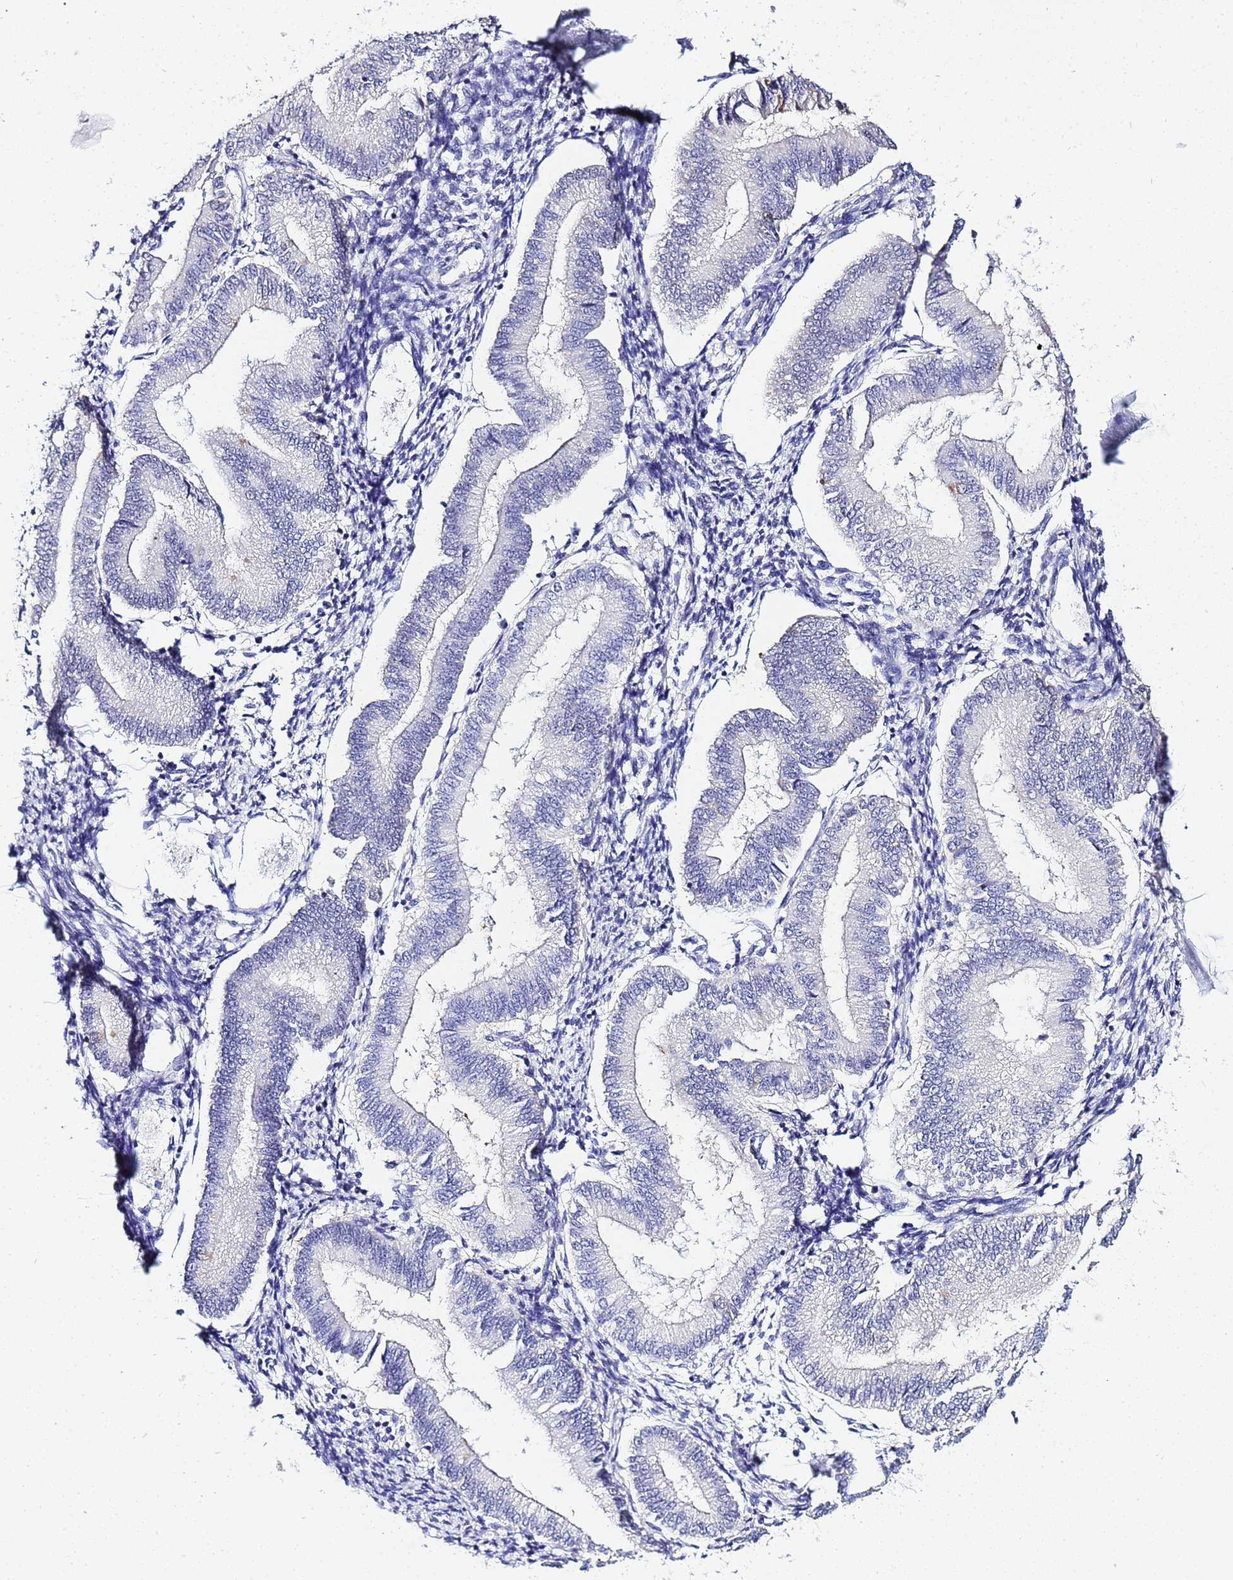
{"staining": {"intensity": "negative", "quantity": "none", "location": "none"}, "tissue": "endometrium", "cell_type": "Cells in endometrial stroma", "image_type": "normal", "snomed": [{"axis": "morphology", "description": "Normal tissue, NOS"}, {"axis": "topography", "description": "Endometrium"}], "caption": "DAB (3,3'-diaminobenzidine) immunohistochemical staining of benign human endometrium exhibits no significant staining in cells in endometrial stroma.", "gene": "ACTL6B", "patient": {"sex": "female", "age": 39}}